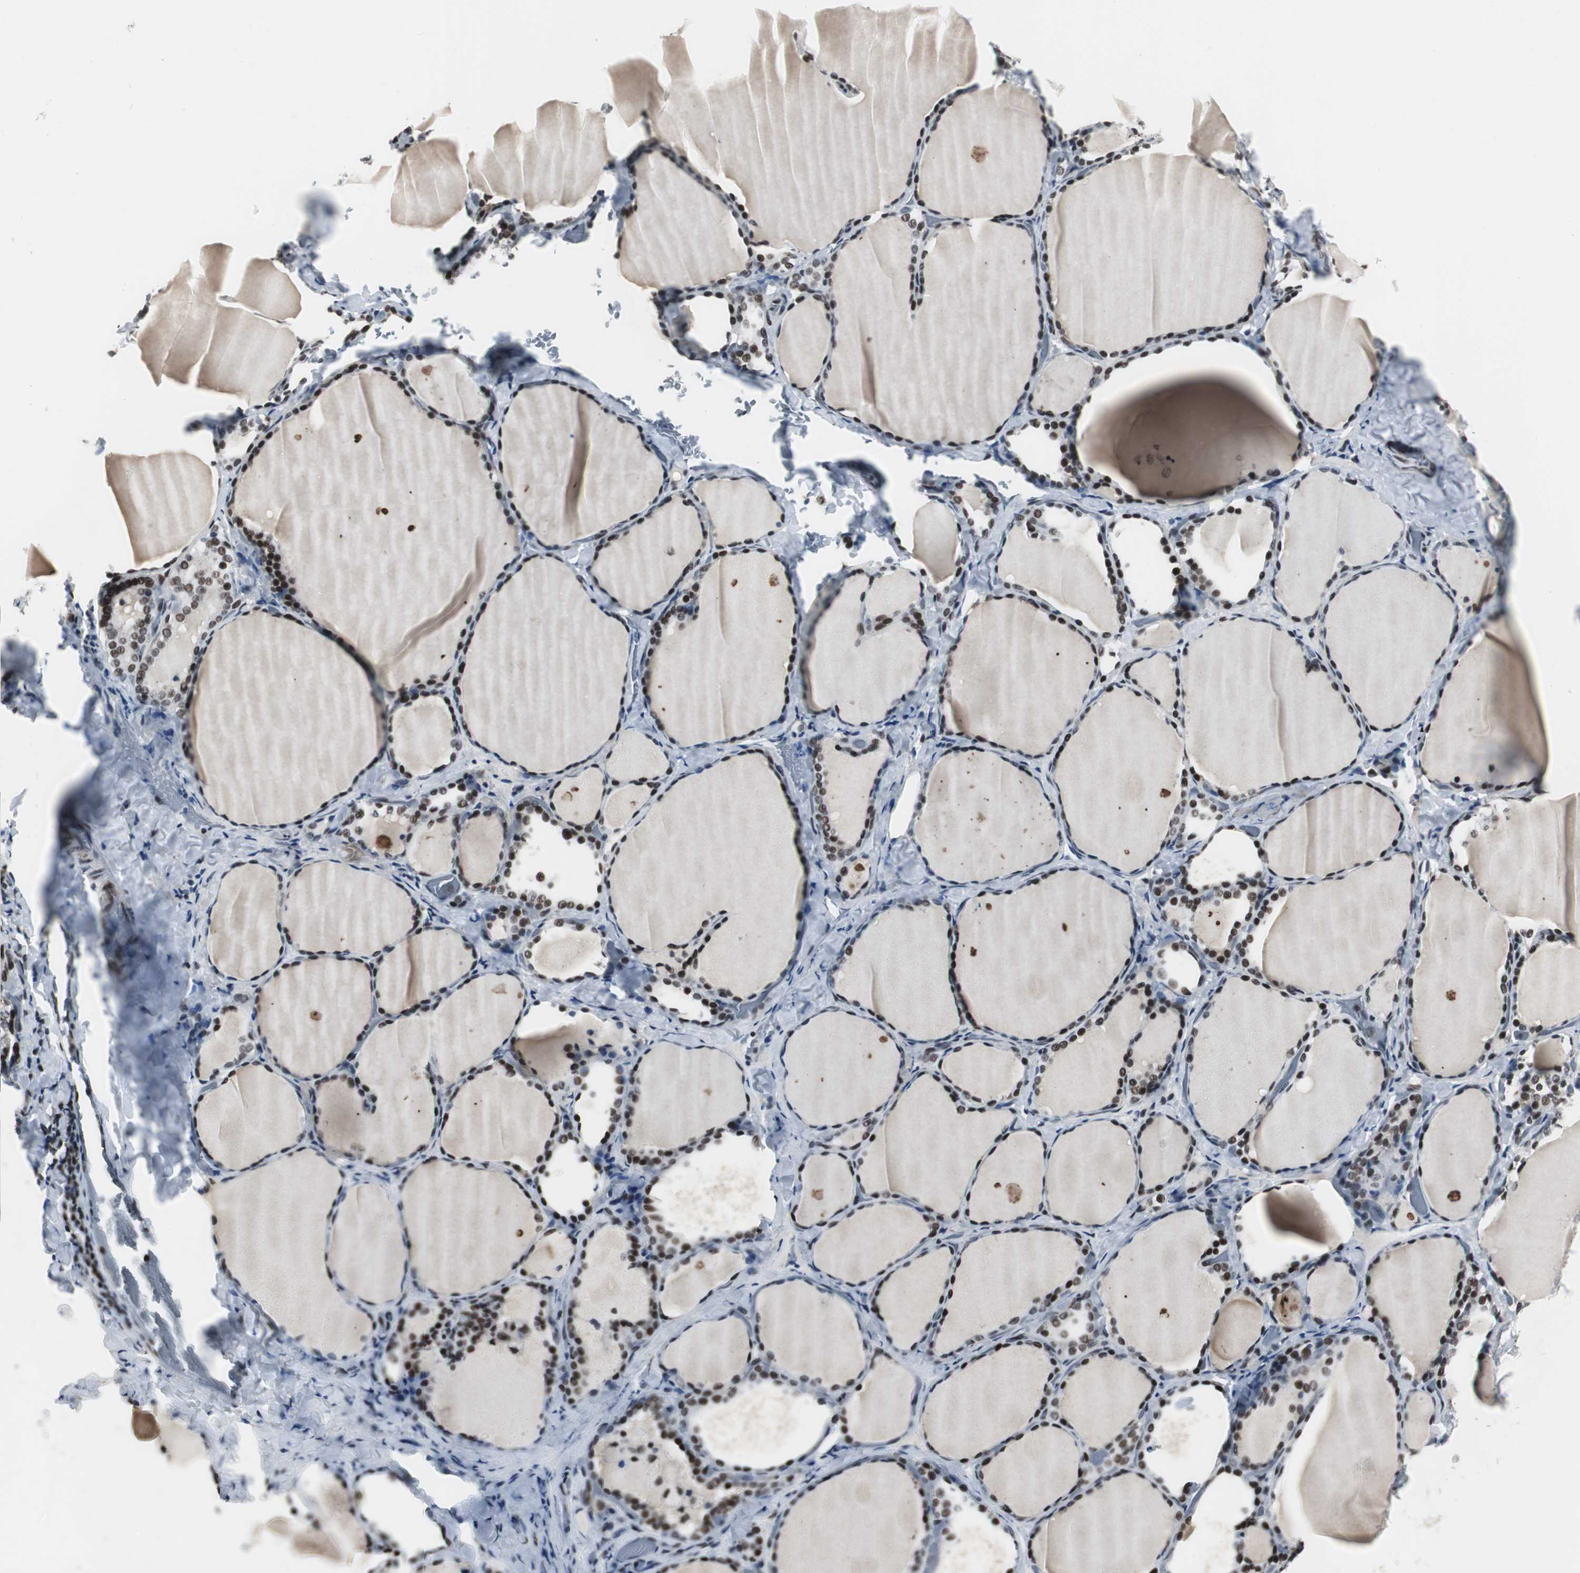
{"staining": {"intensity": "strong", "quantity": ">75%", "location": "nuclear"}, "tissue": "thyroid gland", "cell_type": "Glandular cells", "image_type": "normal", "snomed": [{"axis": "morphology", "description": "Normal tissue, NOS"}, {"axis": "morphology", "description": "Papillary adenocarcinoma, NOS"}, {"axis": "topography", "description": "Thyroid gland"}], "caption": "Immunohistochemical staining of benign human thyroid gland shows high levels of strong nuclear staining in about >75% of glandular cells. The staining was performed using DAB, with brown indicating positive protein expression. Nuclei are stained blue with hematoxylin.", "gene": "CDK9", "patient": {"sex": "female", "age": 30}}